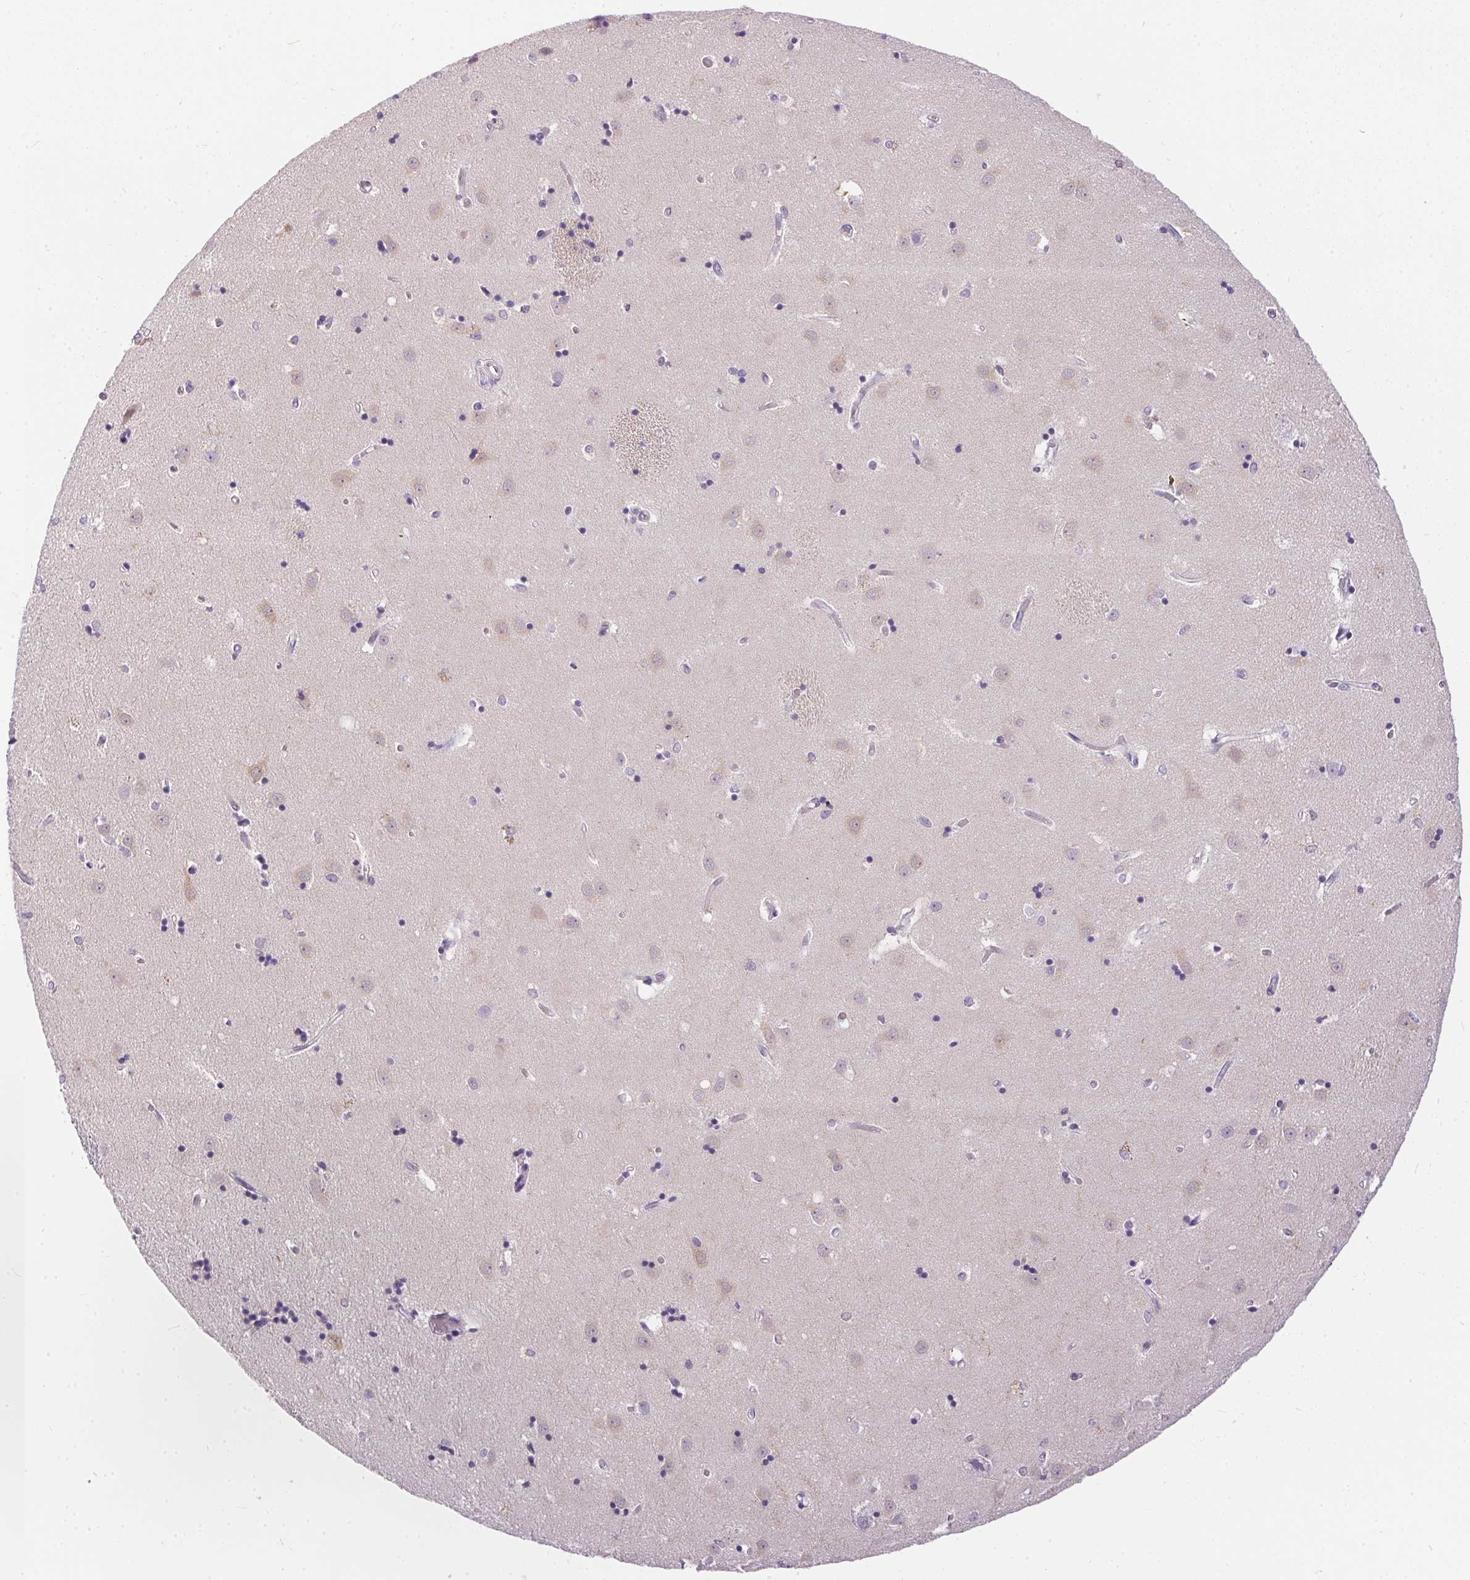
{"staining": {"intensity": "negative", "quantity": "none", "location": "none"}, "tissue": "caudate", "cell_type": "Glial cells", "image_type": "normal", "snomed": [{"axis": "morphology", "description": "Normal tissue, NOS"}, {"axis": "topography", "description": "Lateral ventricle wall"}], "caption": "This is an immunohistochemistry photomicrograph of normal human caudate. There is no positivity in glial cells.", "gene": "GBP6", "patient": {"sex": "male", "age": 54}}